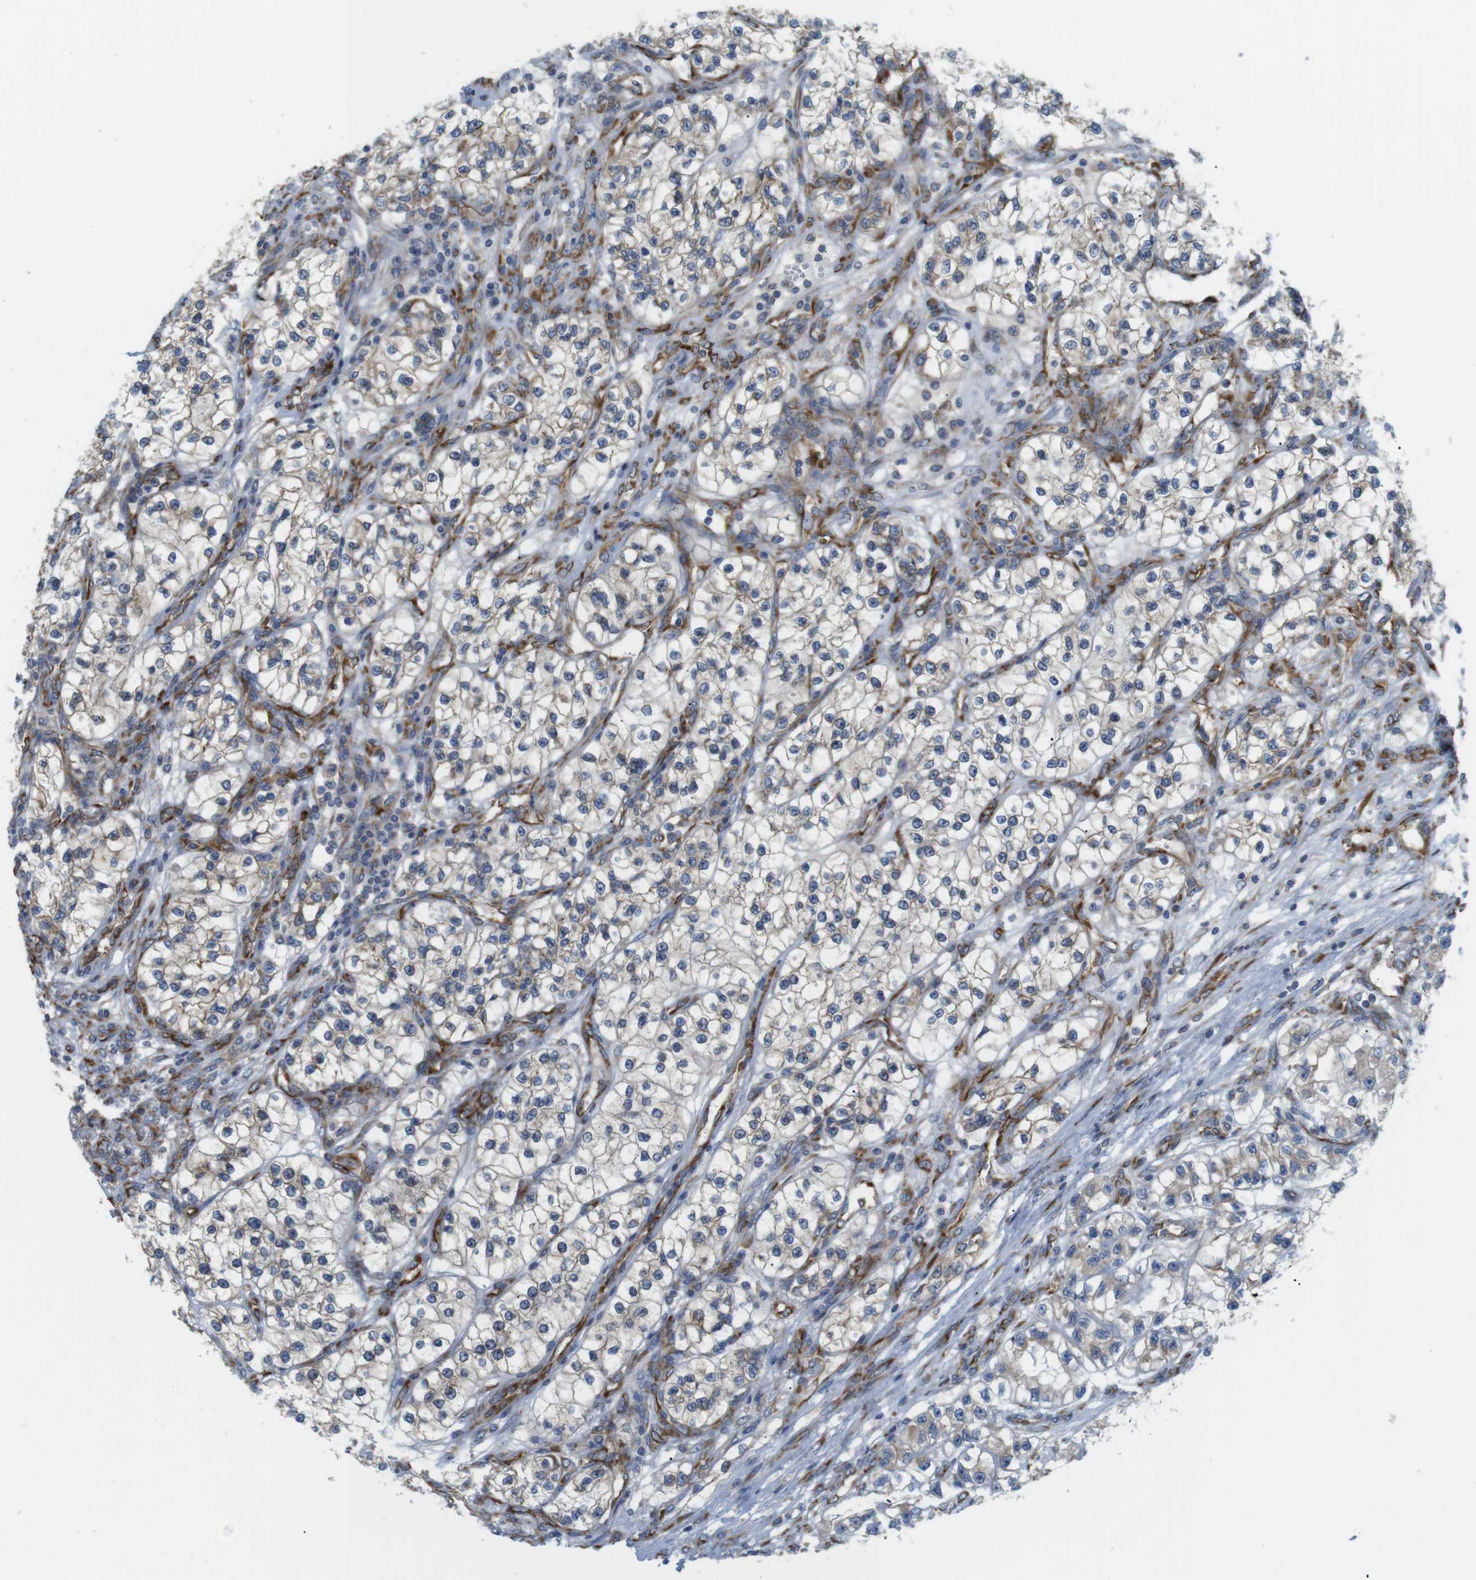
{"staining": {"intensity": "weak", "quantity": "25%-75%", "location": "cytoplasmic/membranous"}, "tissue": "renal cancer", "cell_type": "Tumor cells", "image_type": "cancer", "snomed": [{"axis": "morphology", "description": "Adenocarcinoma, NOS"}, {"axis": "topography", "description": "Kidney"}], "caption": "DAB (3,3'-diaminobenzidine) immunohistochemical staining of human adenocarcinoma (renal) exhibits weak cytoplasmic/membranous protein positivity in approximately 25%-75% of tumor cells.", "gene": "PCNX2", "patient": {"sex": "female", "age": 57}}